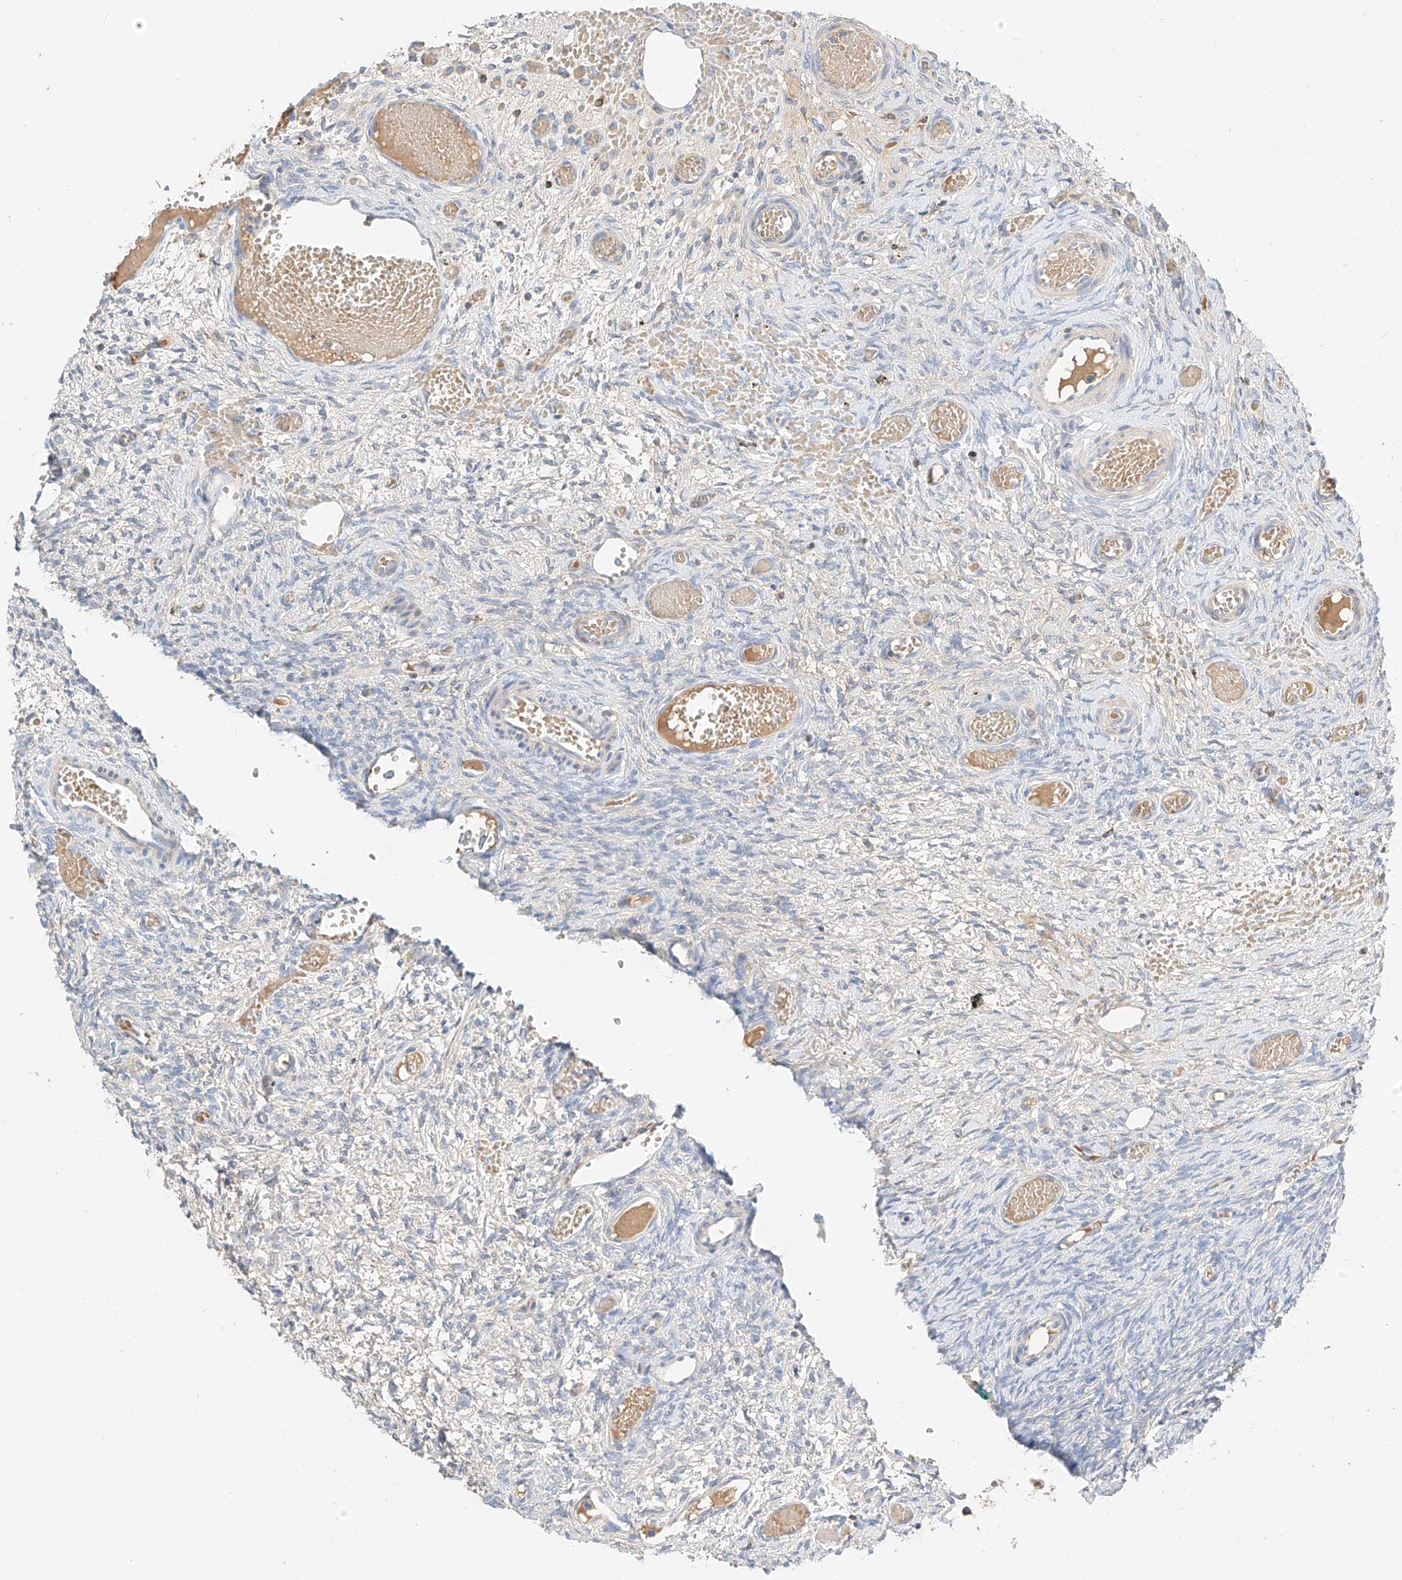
{"staining": {"intensity": "negative", "quantity": "none", "location": "none"}, "tissue": "ovary", "cell_type": "Ovarian stroma cells", "image_type": "normal", "snomed": [{"axis": "morphology", "description": "Adenocarcinoma, NOS"}, {"axis": "topography", "description": "Endometrium"}], "caption": "Ovary was stained to show a protein in brown. There is no significant staining in ovarian stroma cells. (DAB immunohistochemistry (IHC), high magnification).", "gene": "MAP7", "patient": {"sex": "female", "age": 32}}